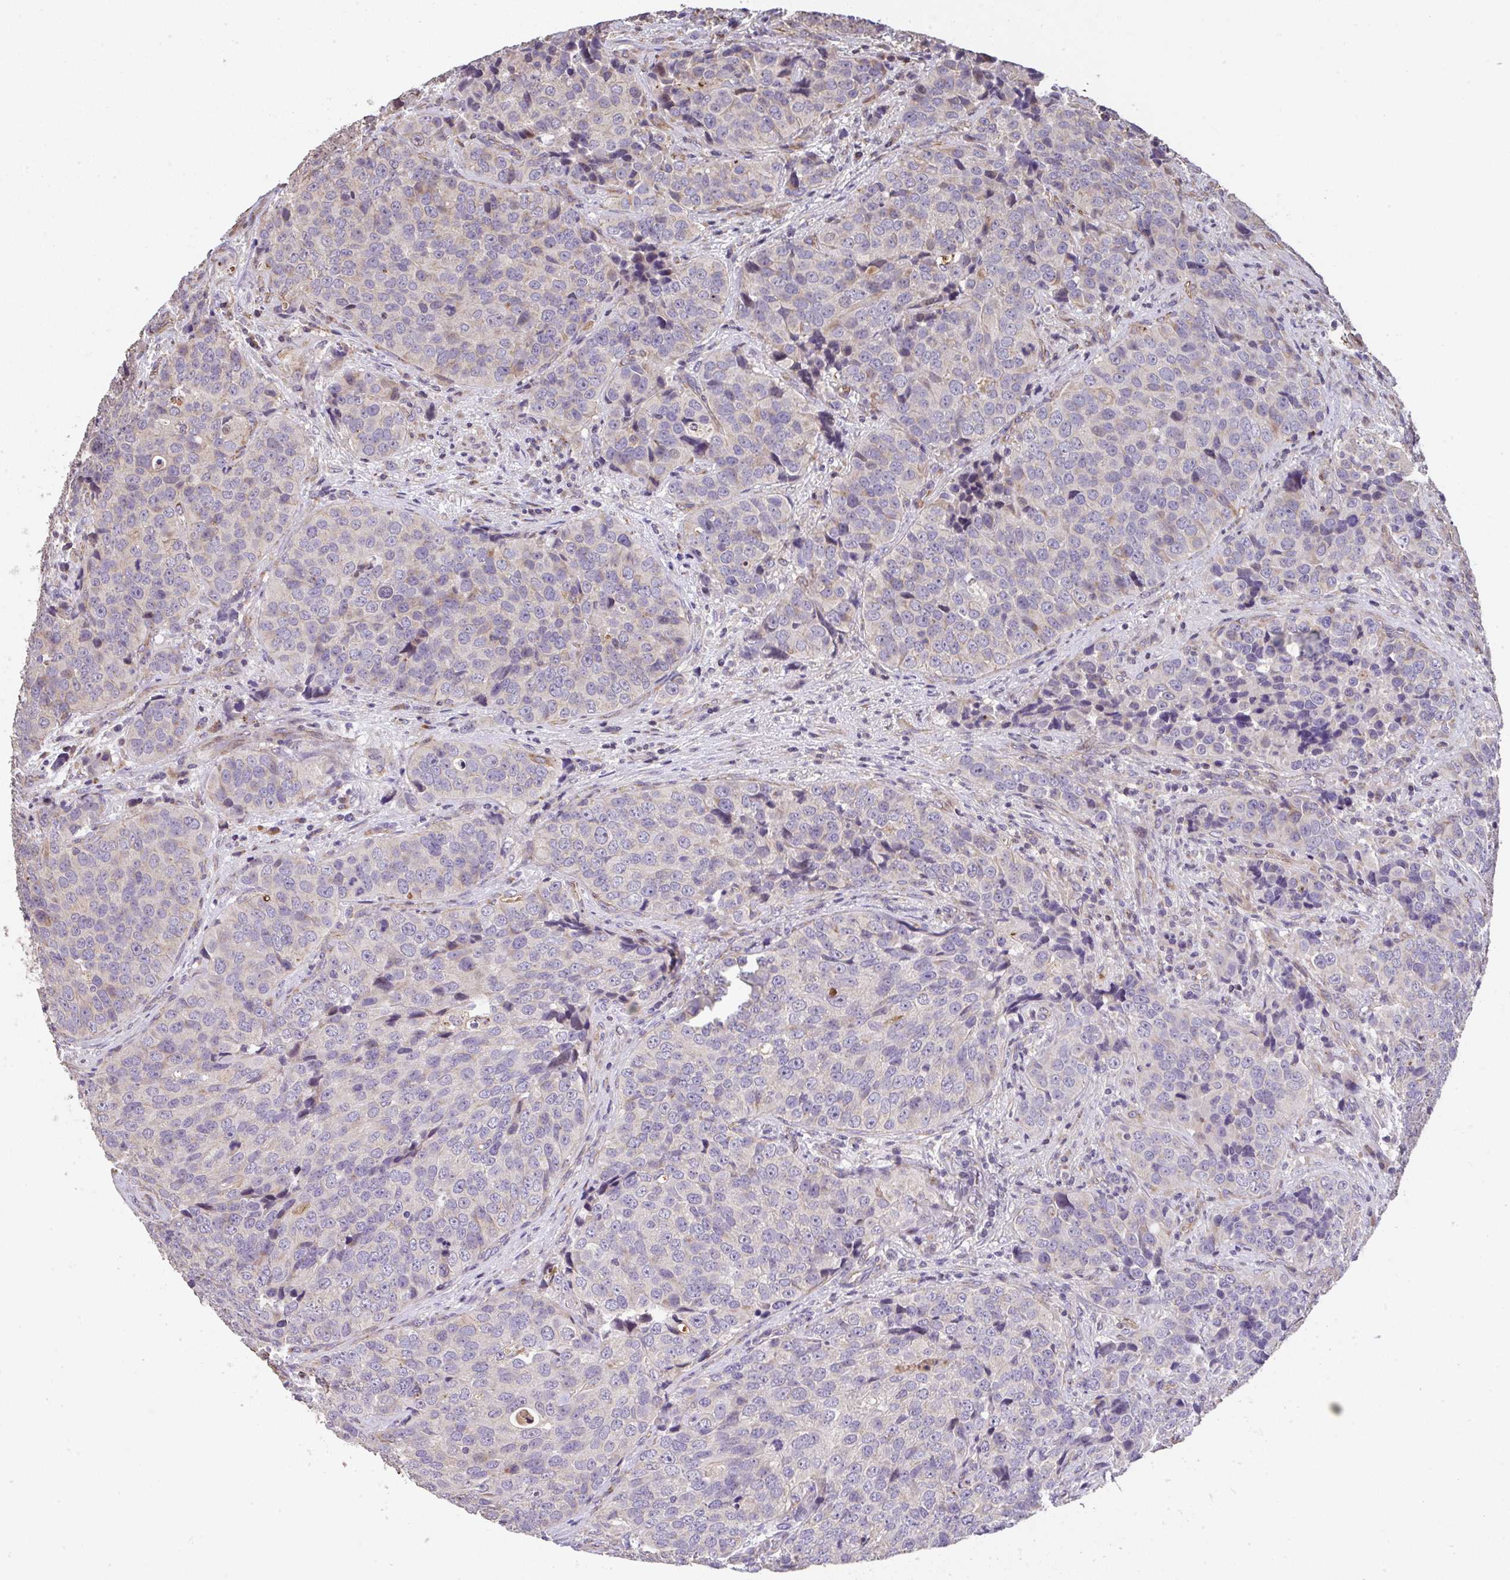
{"staining": {"intensity": "negative", "quantity": "none", "location": "none"}, "tissue": "urothelial cancer", "cell_type": "Tumor cells", "image_type": "cancer", "snomed": [{"axis": "morphology", "description": "Urothelial carcinoma, NOS"}, {"axis": "topography", "description": "Urinary bladder"}], "caption": "There is no significant staining in tumor cells of urothelial cancer. (Stains: DAB (3,3'-diaminobenzidine) IHC with hematoxylin counter stain, Microscopy: brightfield microscopy at high magnification).", "gene": "RUNDC3B", "patient": {"sex": "male", "age": 52}}